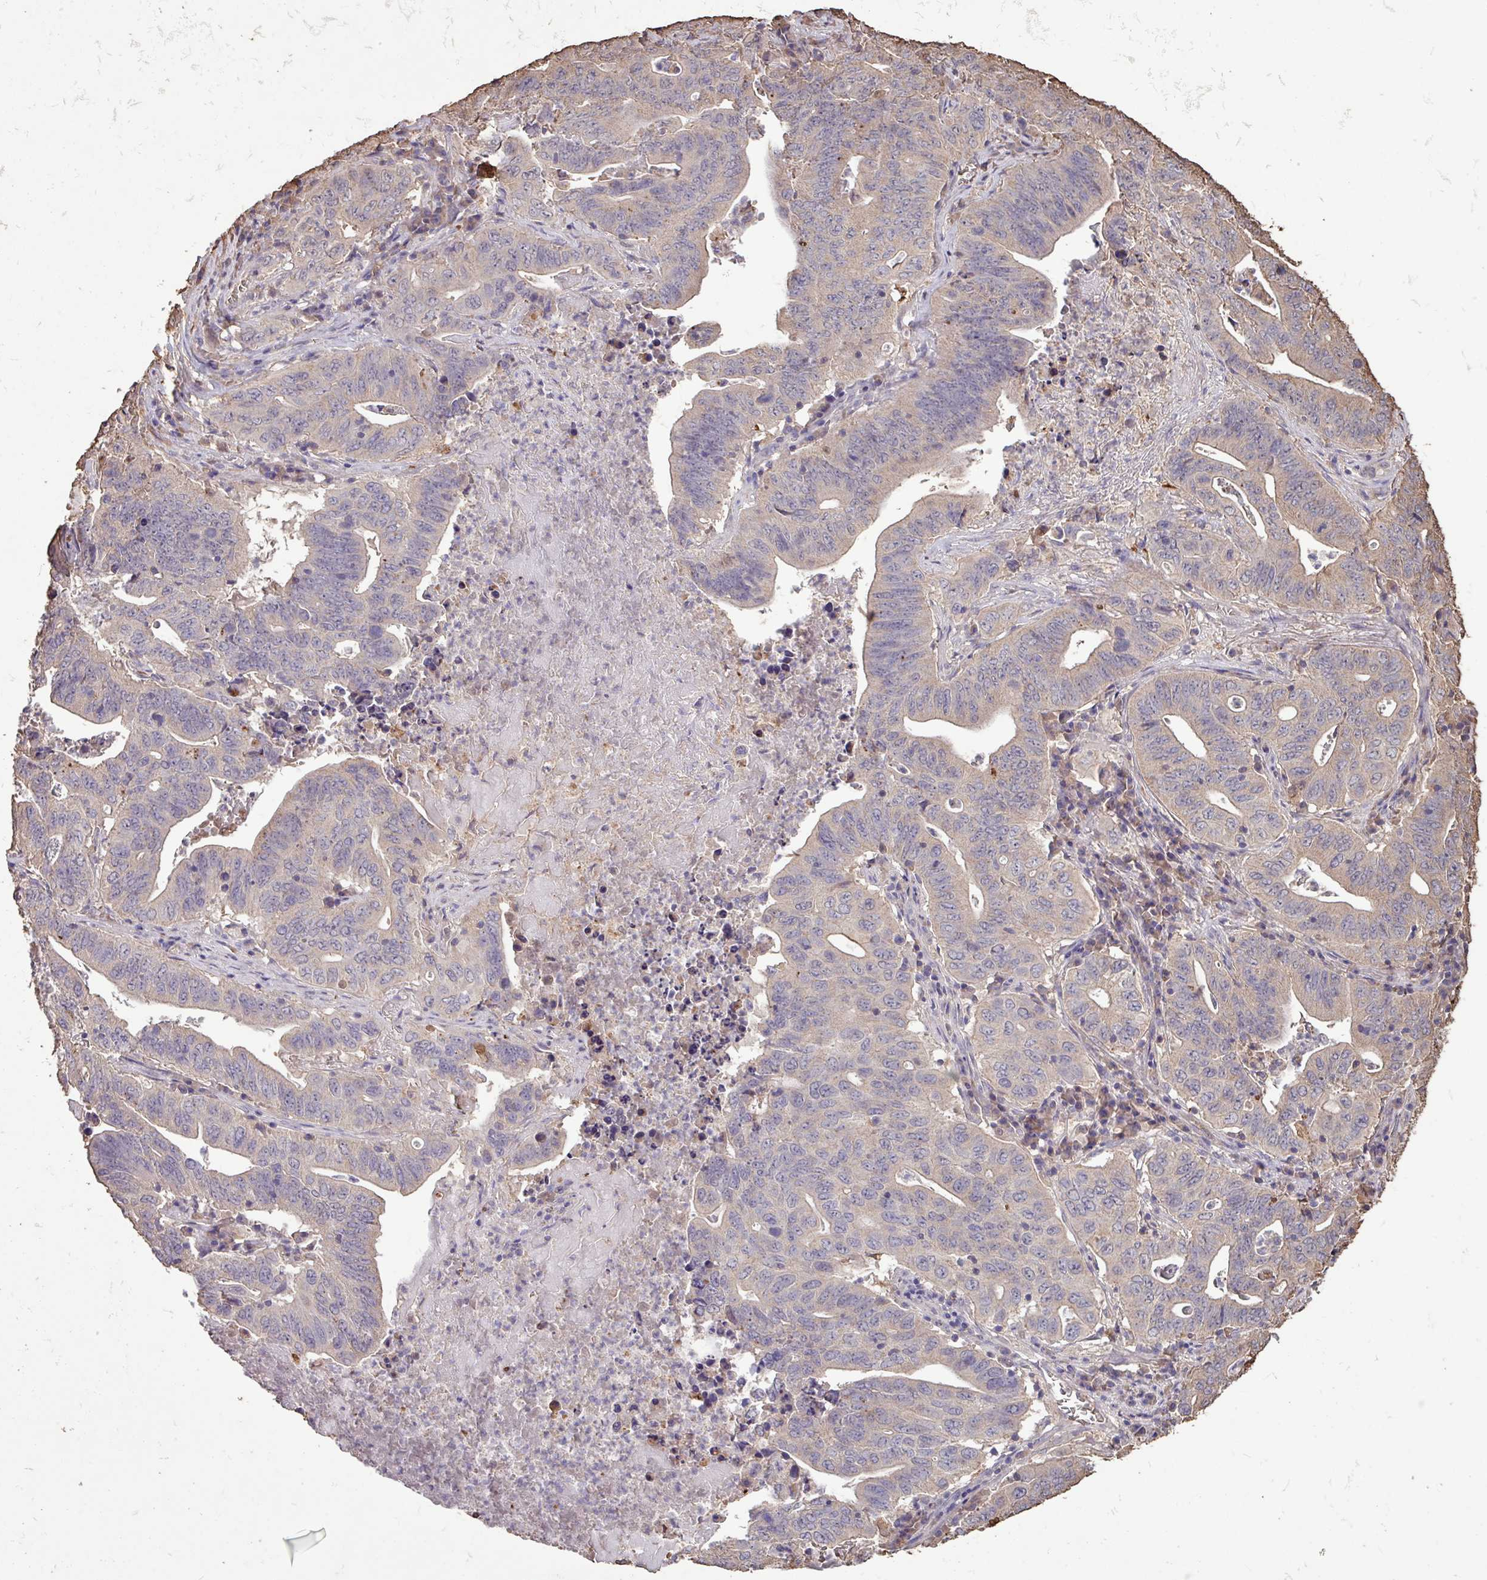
{"staining": {"intensity": "weak", "quantity": "<25%", "location": "cytoplasmic/membranous"}, "tissue": "lung cancer", "cell_type": "Tumor cells", "image_type": "cancer", "snomed": [{"axis": "morphology", "description": "Adenocarcinoma, NOS"}, {"axis": "topography", "description": "Lung"}], "caption": "Lung cancer was stained to show a protein in brown. There is no significant positivity in tumor cells.", "gene": "CAMK2B", "patient": {"sex": "female", "age": 60}}